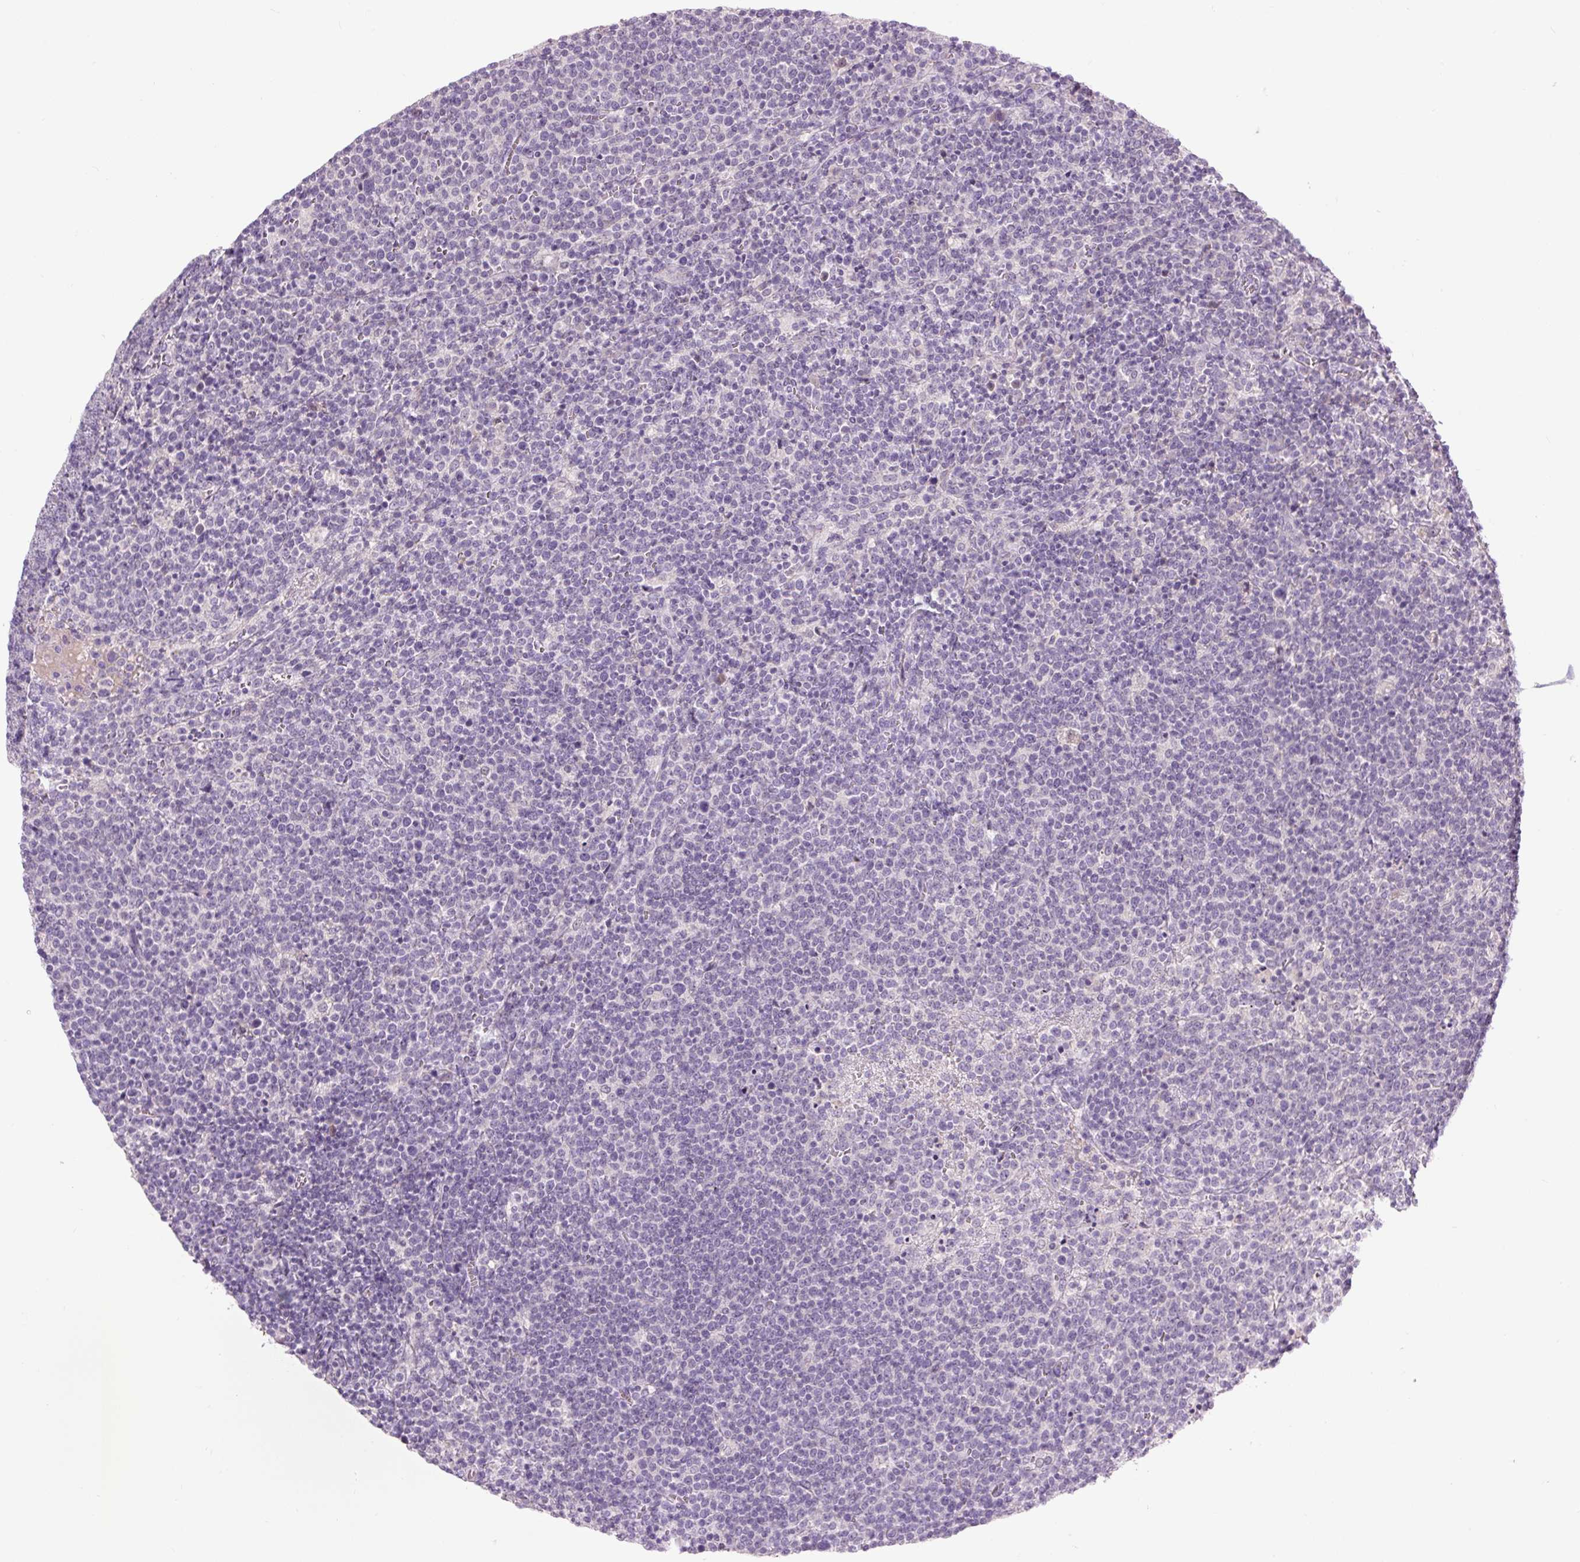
{"staining": {"intensity": "negative", "quantity": "none", "location": "none"}, "tissue": "lymphoma", "cell_type": "Tumor cells", "image_type": "cancer", "snomed": [{"axis": "morphology", "description": "Malignant lymphoma, non-Hodgkin's type, High grade"}, {"axis": "topography", "description": "Lymph node"}], "caption": "Immunohistochemistry (IHC) micrograph of neoplastic tissue: human lymphoma stained with DAB shows no significant protein positivity in tumor cells.", "gene": "FABP7", "patient": {"sex": "male", "age": 61}}